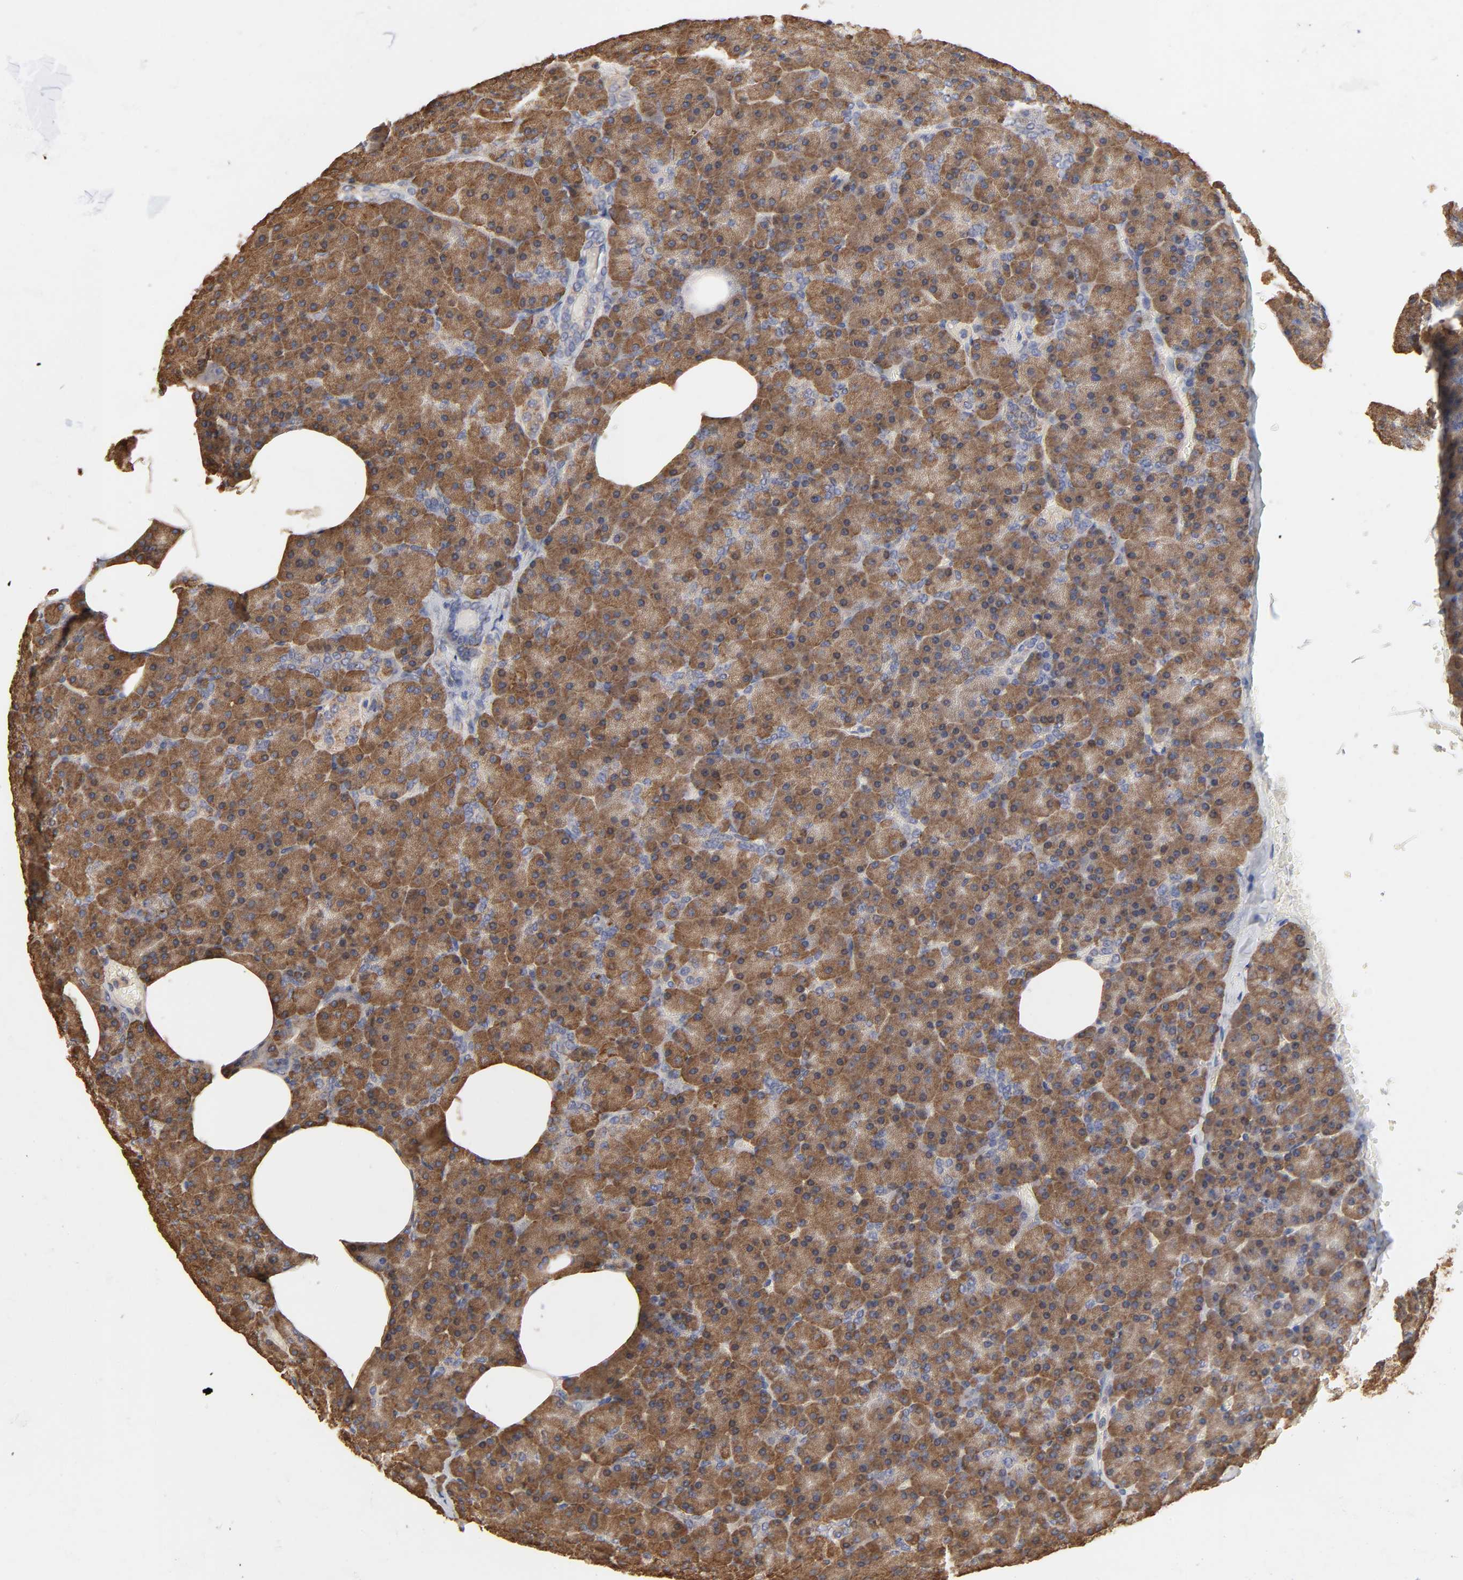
{"staining": {"intensity": "moderate", "quantity": ">75%", "location": "cytoplasmic/membranous"}, "tissue": "pancreas", "cell_type": "Exocrine glandular cells", "image_type": "normal", "snomed": [{"axis": "morphology", "description": "Normal tissue, NOS"}, {"axis": "topography", "description": "Pancreas"}], "caption": "Pancreas stained for a protein (brown) displays moderate cytoplasmic/membranous positive expression in approximately >75% of exocrine glandular cells.", "gene": "EIF4G2", "patient": {"sex": "female", "age": 35}}